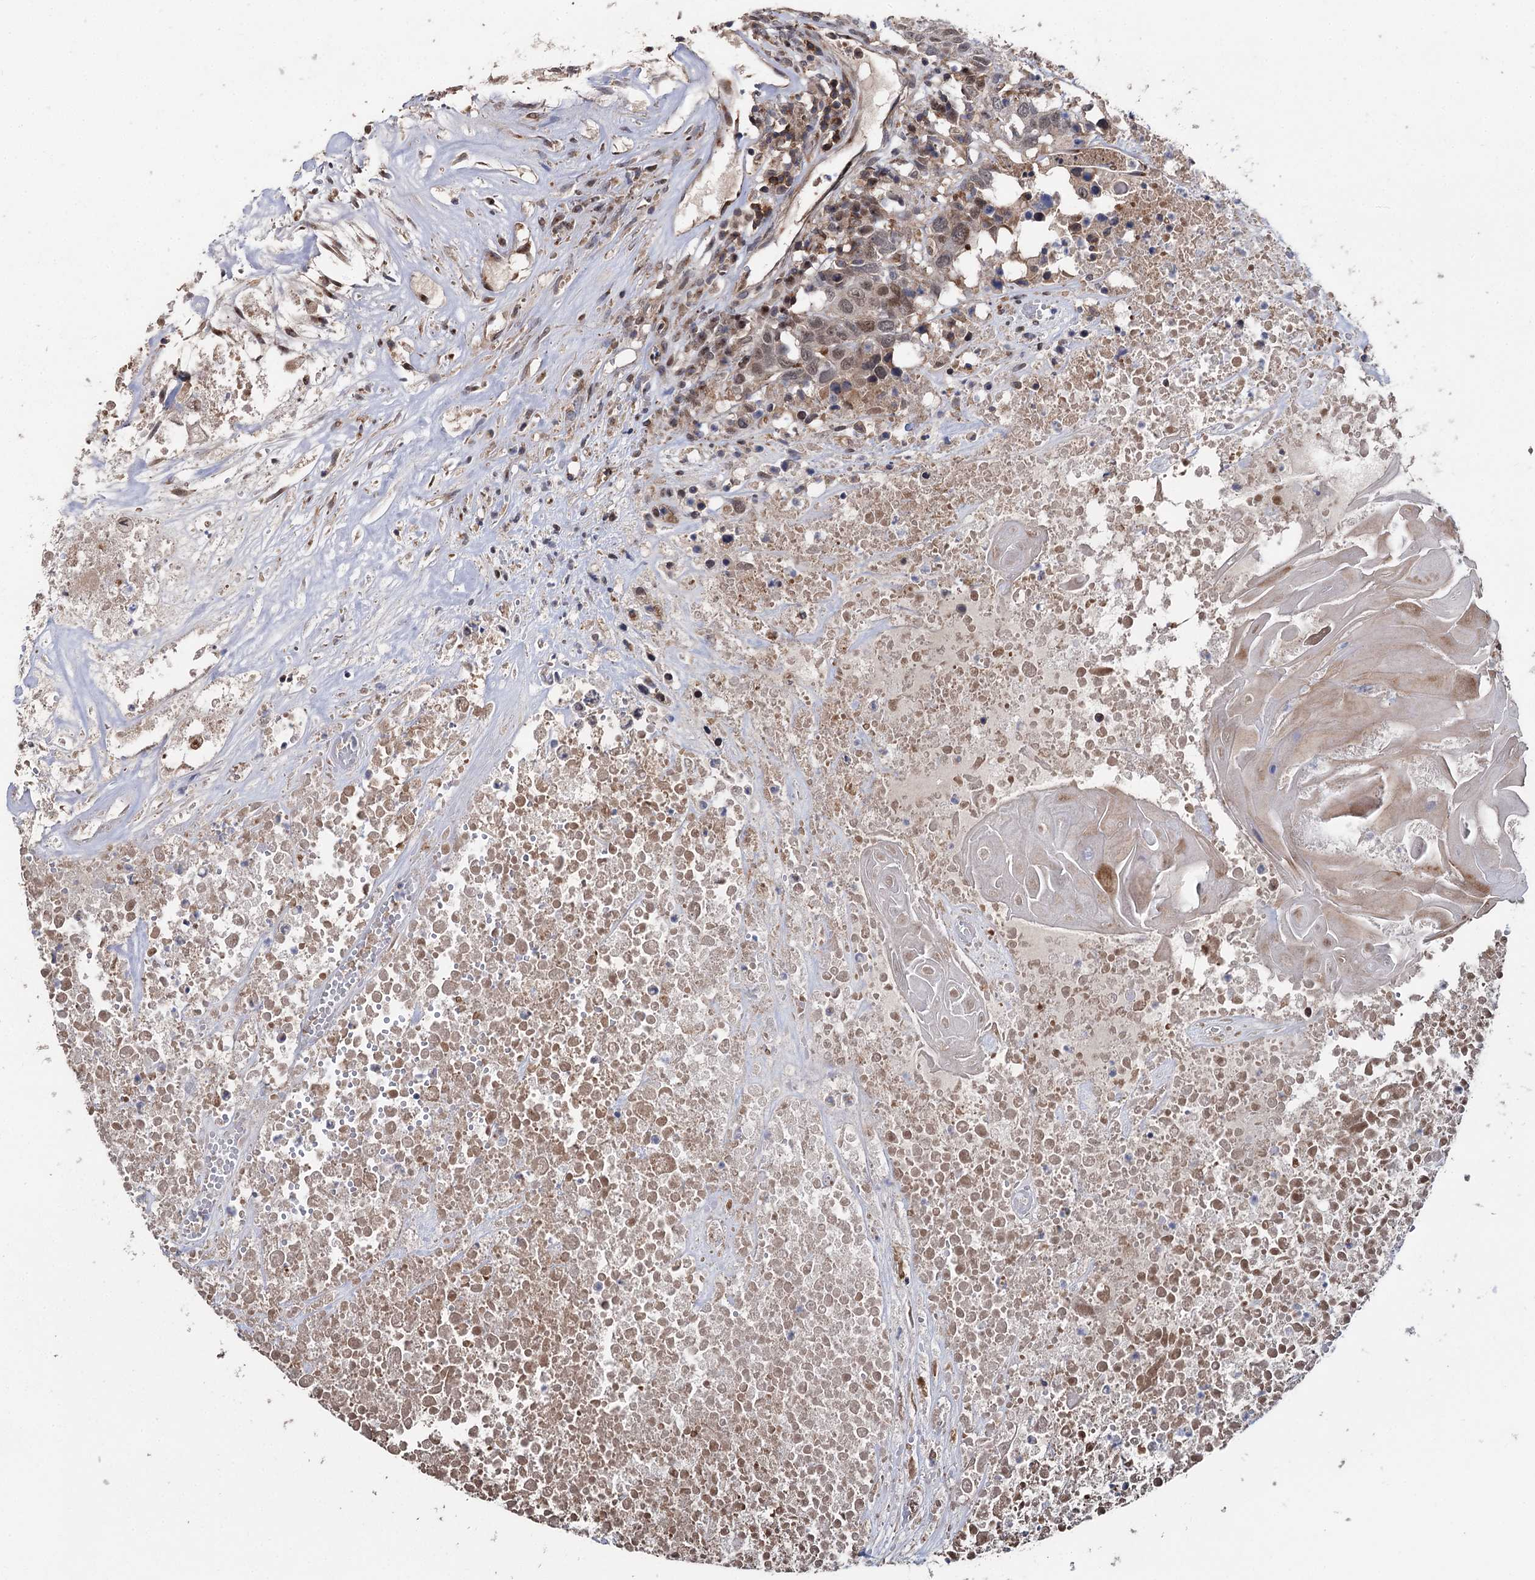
{"staining": {"intensity": "weak", "quantity": "25%-75%", "location": "nuclear"}, "tissue": "head and neck cancer", "cell_type": "Tumor cells", "image_type": "cancer", "snomed": [{"axis": "morphology", "description": "Squamous cell carcinoma, NOS"}, {"axis": "topography", "description": "Head-Neck"}], "caption": "The image displays a brown stain indicating the presence of a protein in the nuclear of tumor cells in squamous cell carcinoma (head and neck).", "gene": "STX6", "patient": {"sex": "male", "age": 66}}